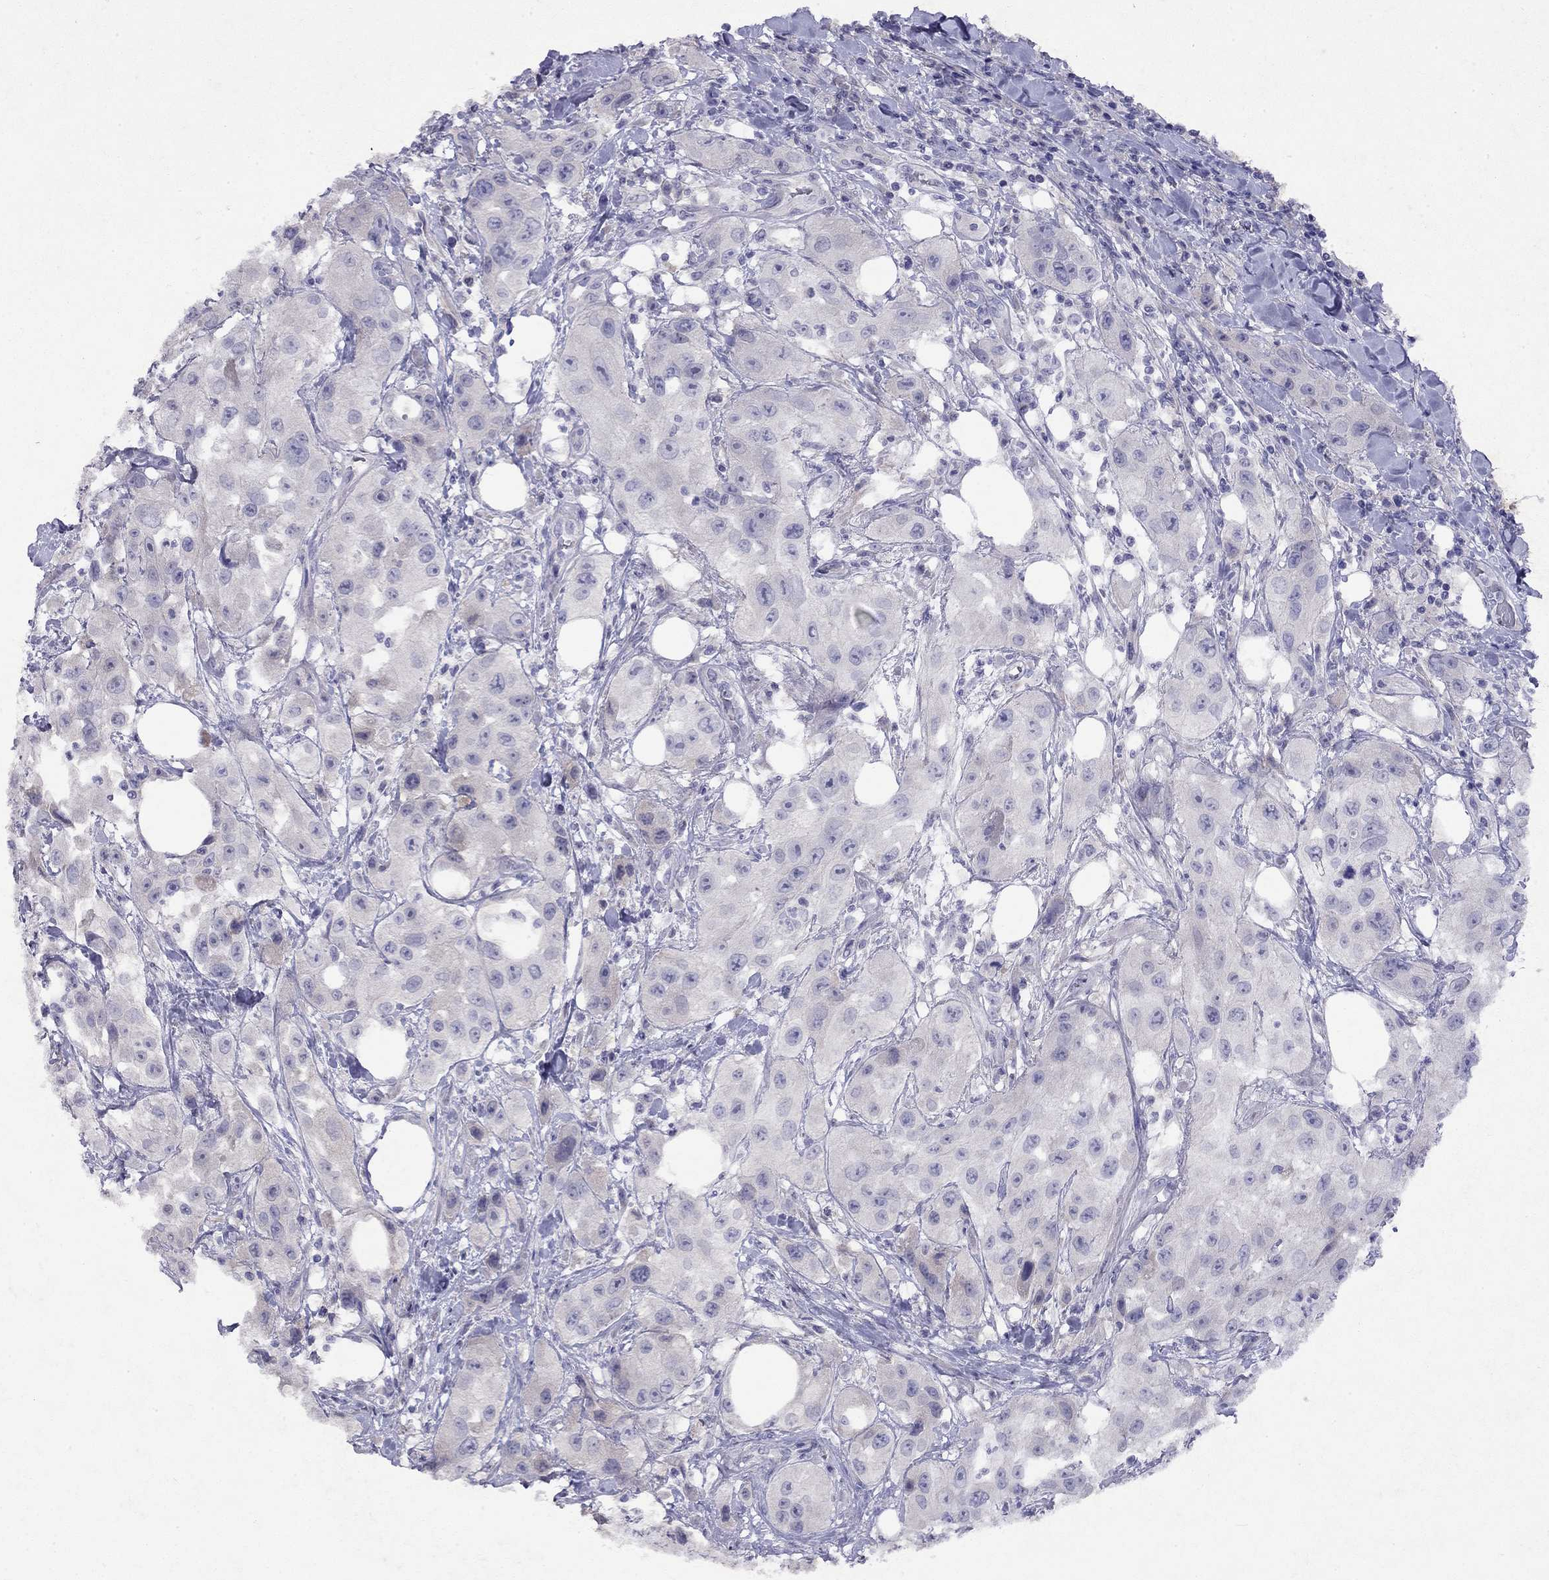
{"staining": {"intensity": "negative", "quantity": "none", "location": "none"}, "tissue": "urothelial cancer", "cell_type": "Tumor cells", "image_type": "cancer", "snomed": [{"axis": "morphology", "description": "Urothelial carcinoma, High grade"}, {"axis": "topography", "description": "Urinary bladder"}], "caption": "Immunohistochemical staining of human urothelial carcinoma (high-grade) exhibits no significant staining in tumor cells.", "gene": "GNAT3", "patient": {"sex": "male", "age": 79}}